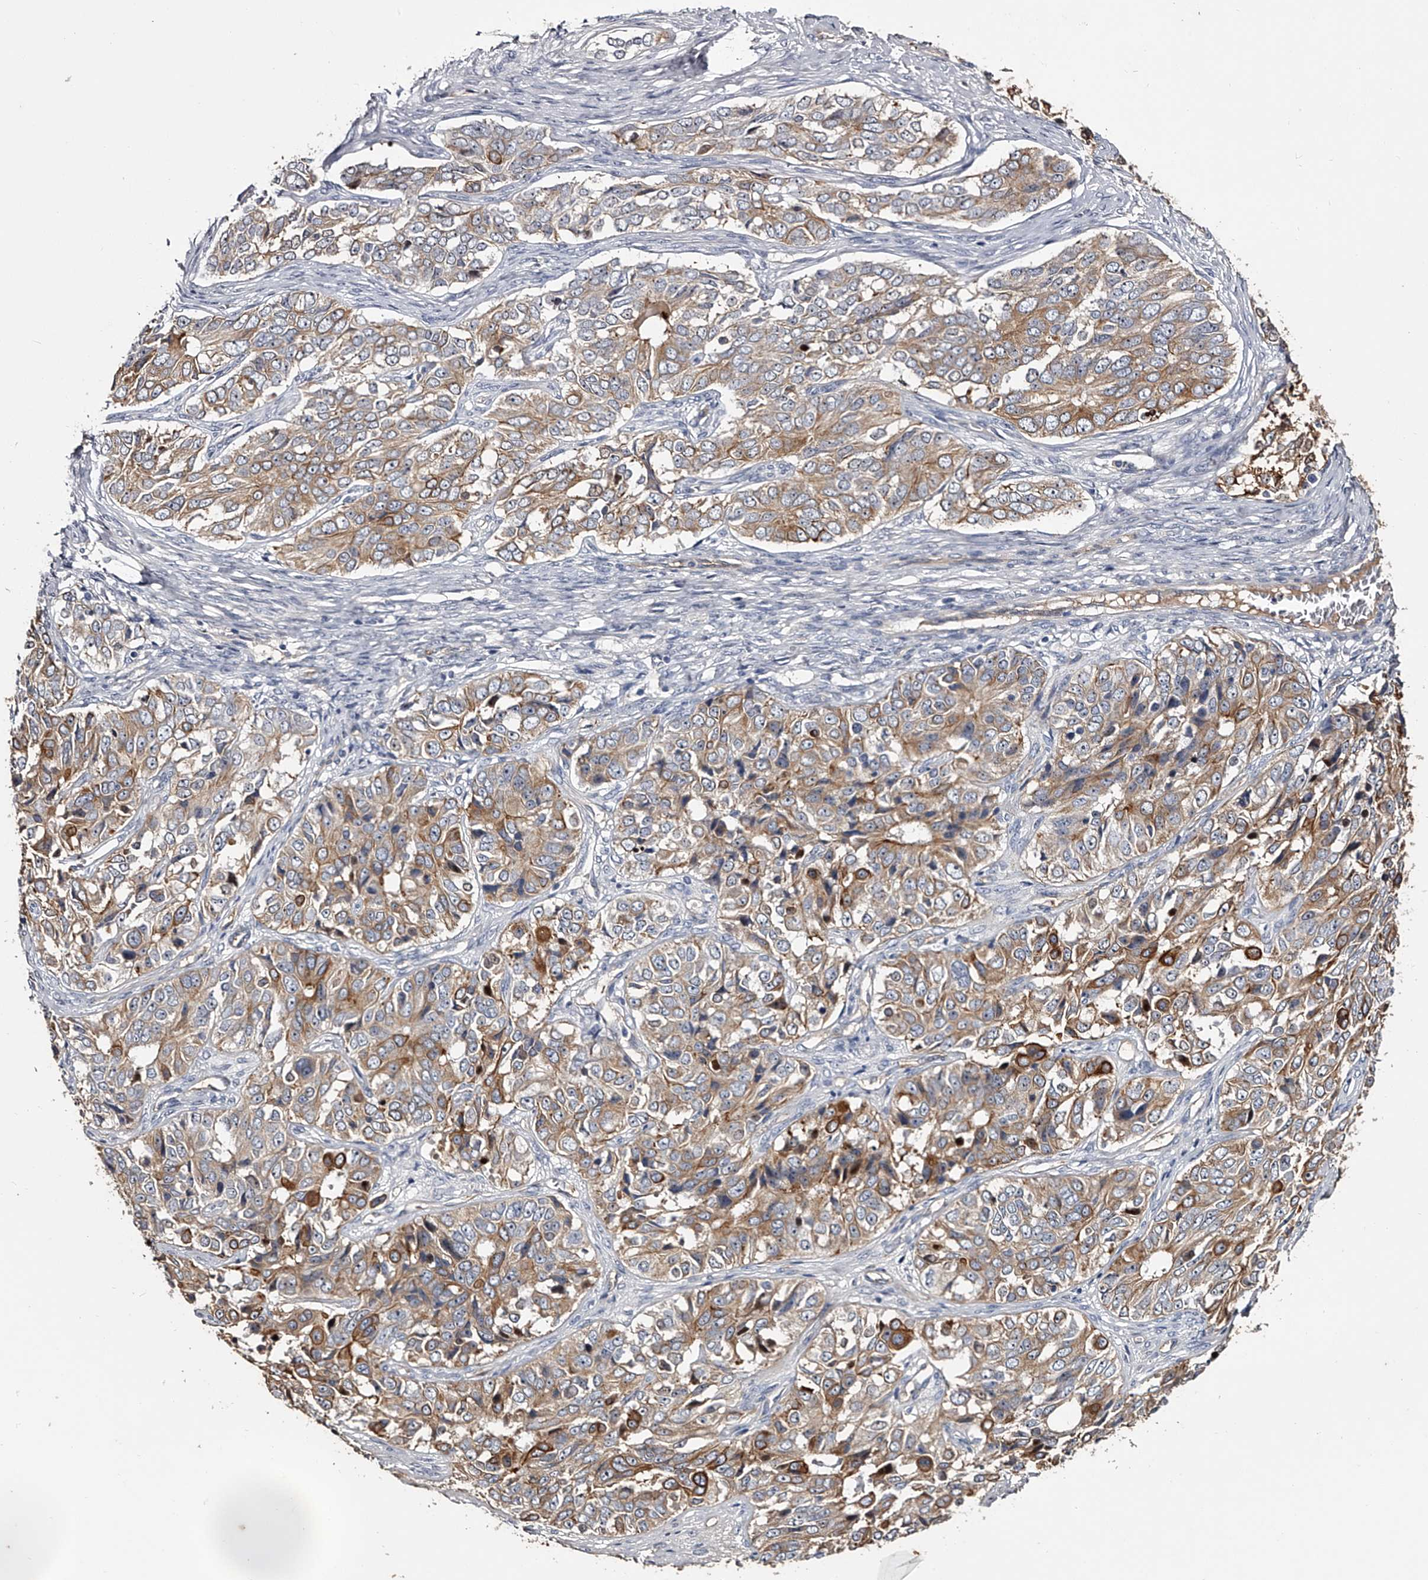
{"staining": {"intensity": "moderate", "quantity": "25%-75%", "location": "cytoplasmic/membranous"}, "tissue": "ovarian cancer", "cell_type": "Tumor cells", "image_type": "cancer", "snomed": [{"axis": "morphology", "description": "Carcinoma, endometroid"}, {"axis": "topography", "description": "Ovary"}], "caption": "Endometroid carcinoma (ovarian) was stained to show a protein in brown. There is medium levels of moderate cytoplasmic/membranous positivity in about 25%-75% of tumor cells. (Brightfield microscopy of DAB IHC at high magnification).", "gene": "MDN1", "patient": {"sex": "female", "age": 51}}